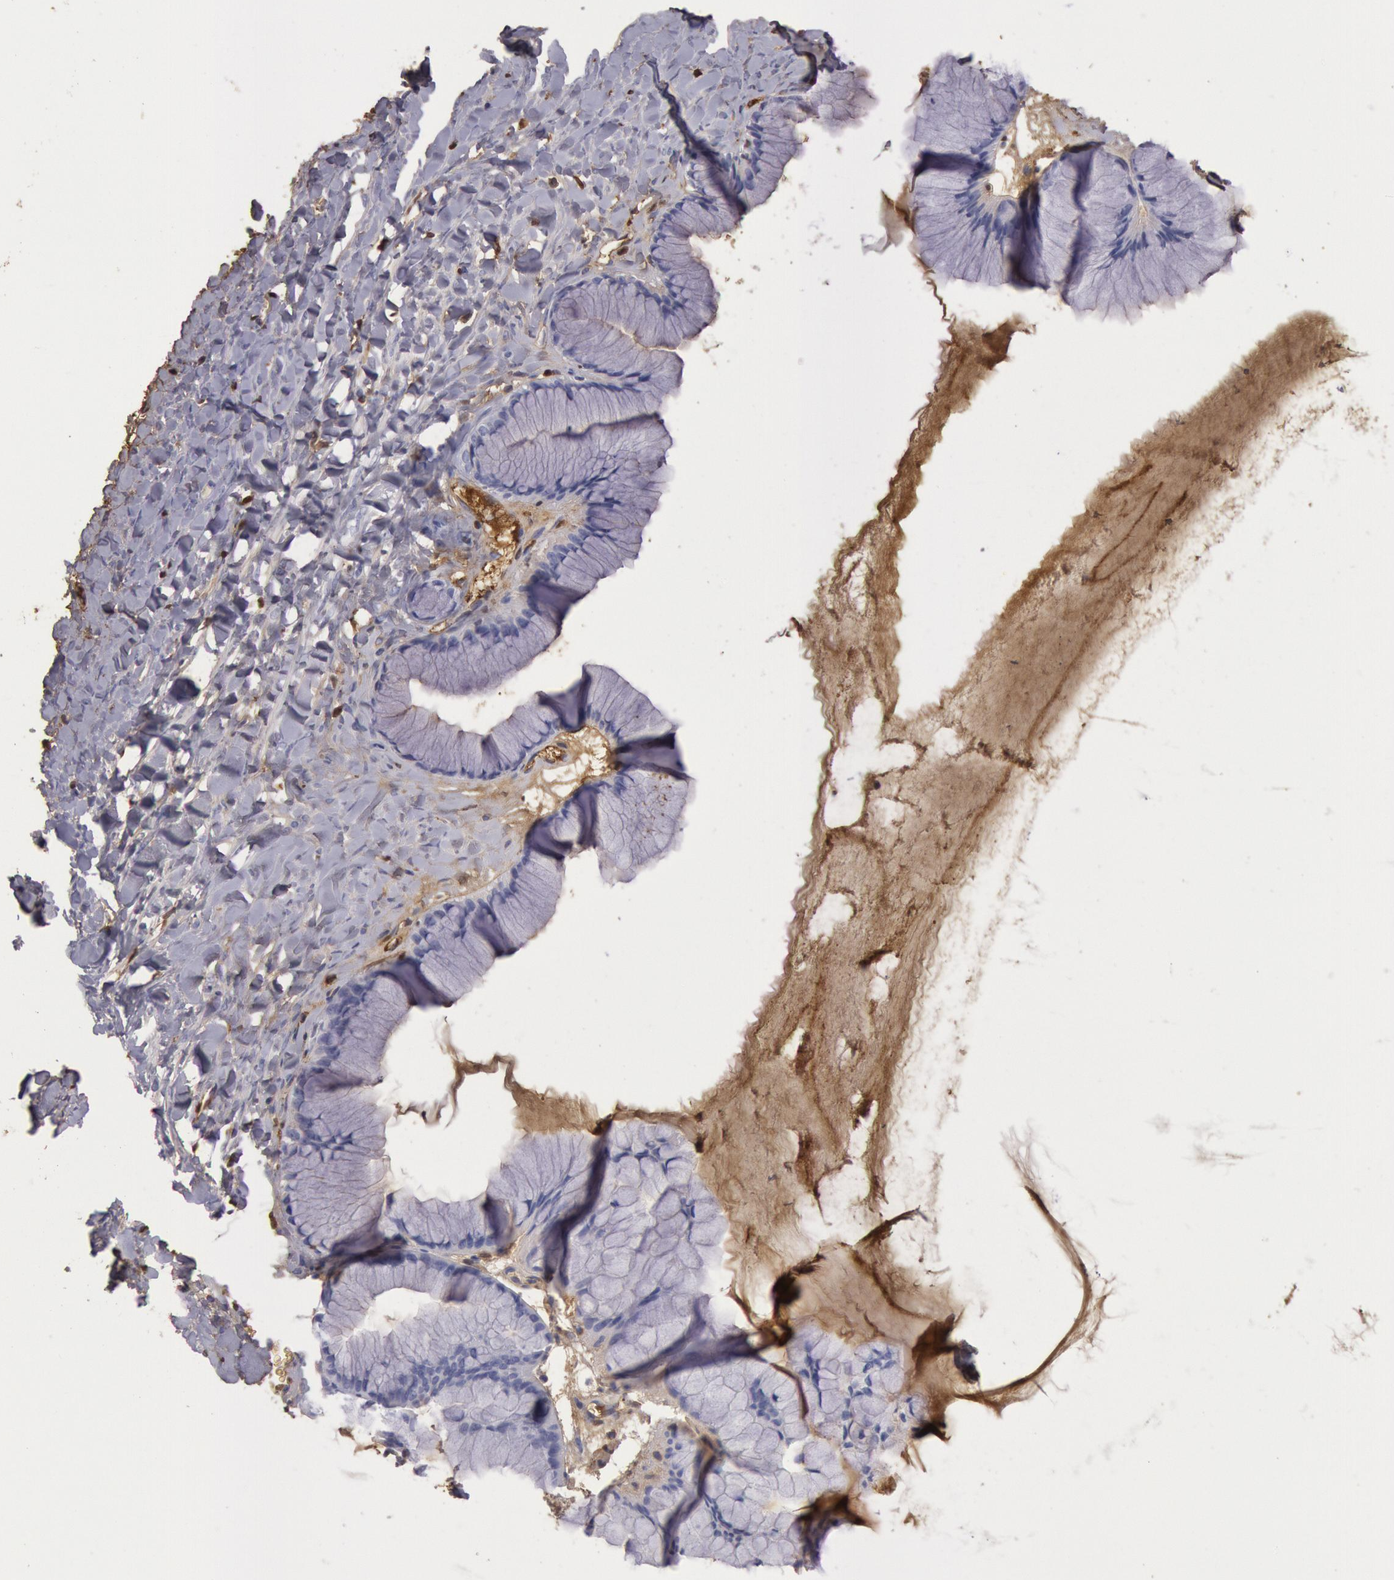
{"staining": {"intensity": "negative", "quantity": "none", "location": "none"}, "tissue": "ovarian cancer", "cell_type": "Tumor cells", "image_type": "cancer", "snomed": [{"axis": "morphology", "description": "Cystadenocarcinoma, mucinous, NOS"}, {"axis": "topography", "description": "Ovary"}], "caption": "This histopathology image is of ovarian mucinous cystadenocarcinoma stained with immunohistochemistry to label a protein in brown with the nuclei are counter-stained blue. There is no staining in tumor cells.", "gene": "IGHA1", "patient": {"sex": "female", "age": 41}}